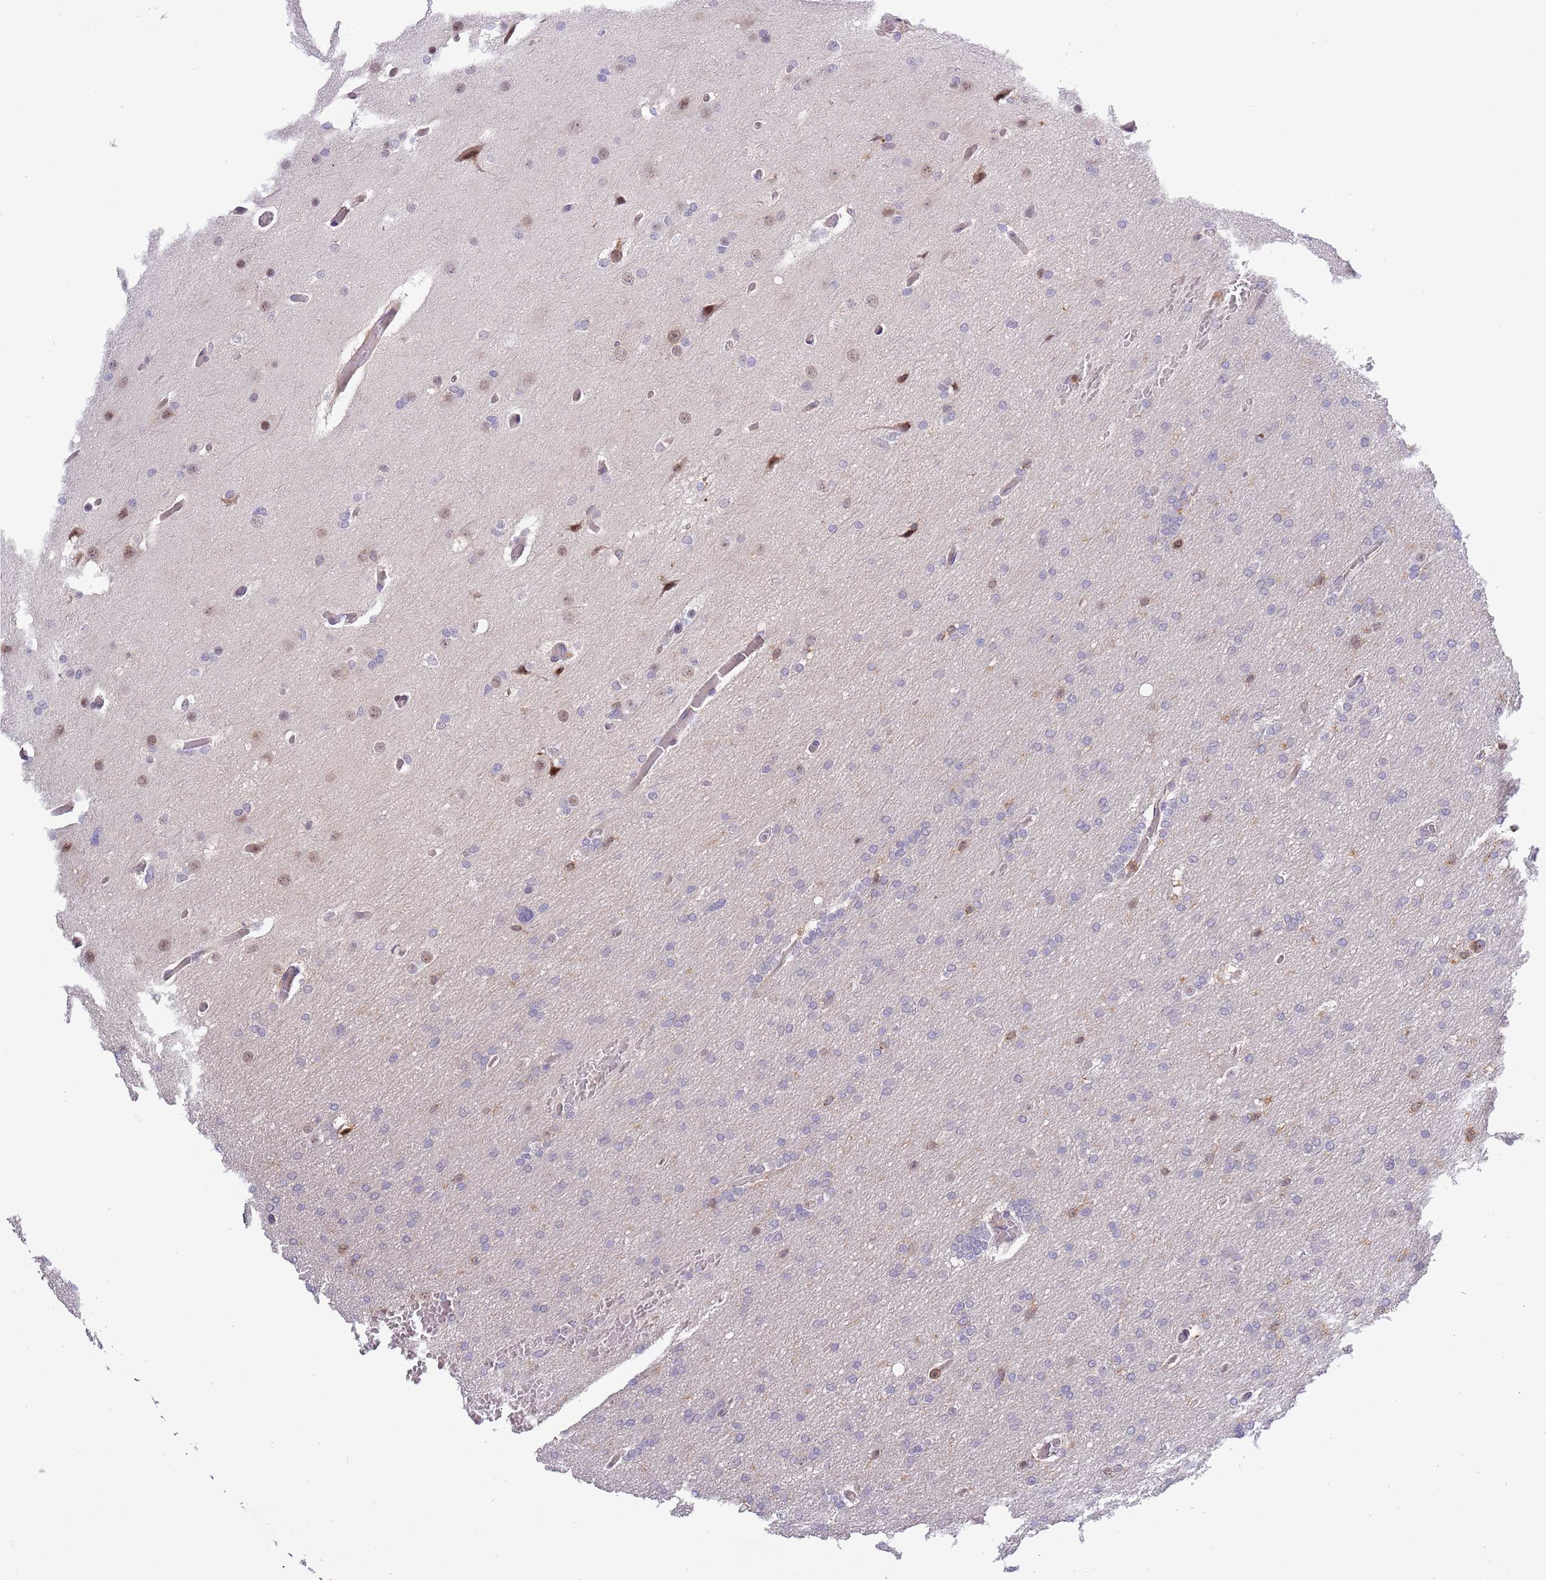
{"staining": {"intensity": "negative", "quantity": "none", "location": "none"}, "tissue": "glioma", "cell_type": "Tumor cells", "image_type": "cancer", "snomed": [{"axis": "morphology", "description": "Glioma, malignant, High grade"}, {"axis": "topography", "description": "Cerebral cortex"}], "caption": "This photomicrograph is of glioma stained with immunohistochemistry to label a protein in brown with the nuclei are counter-stained blue. There is no staining in tumor cells. (DAB IHC visualized using brightfield microscopy, high magnification).", "gene": "CCNJL", "patient": {"sex": "female", "age": 36}}